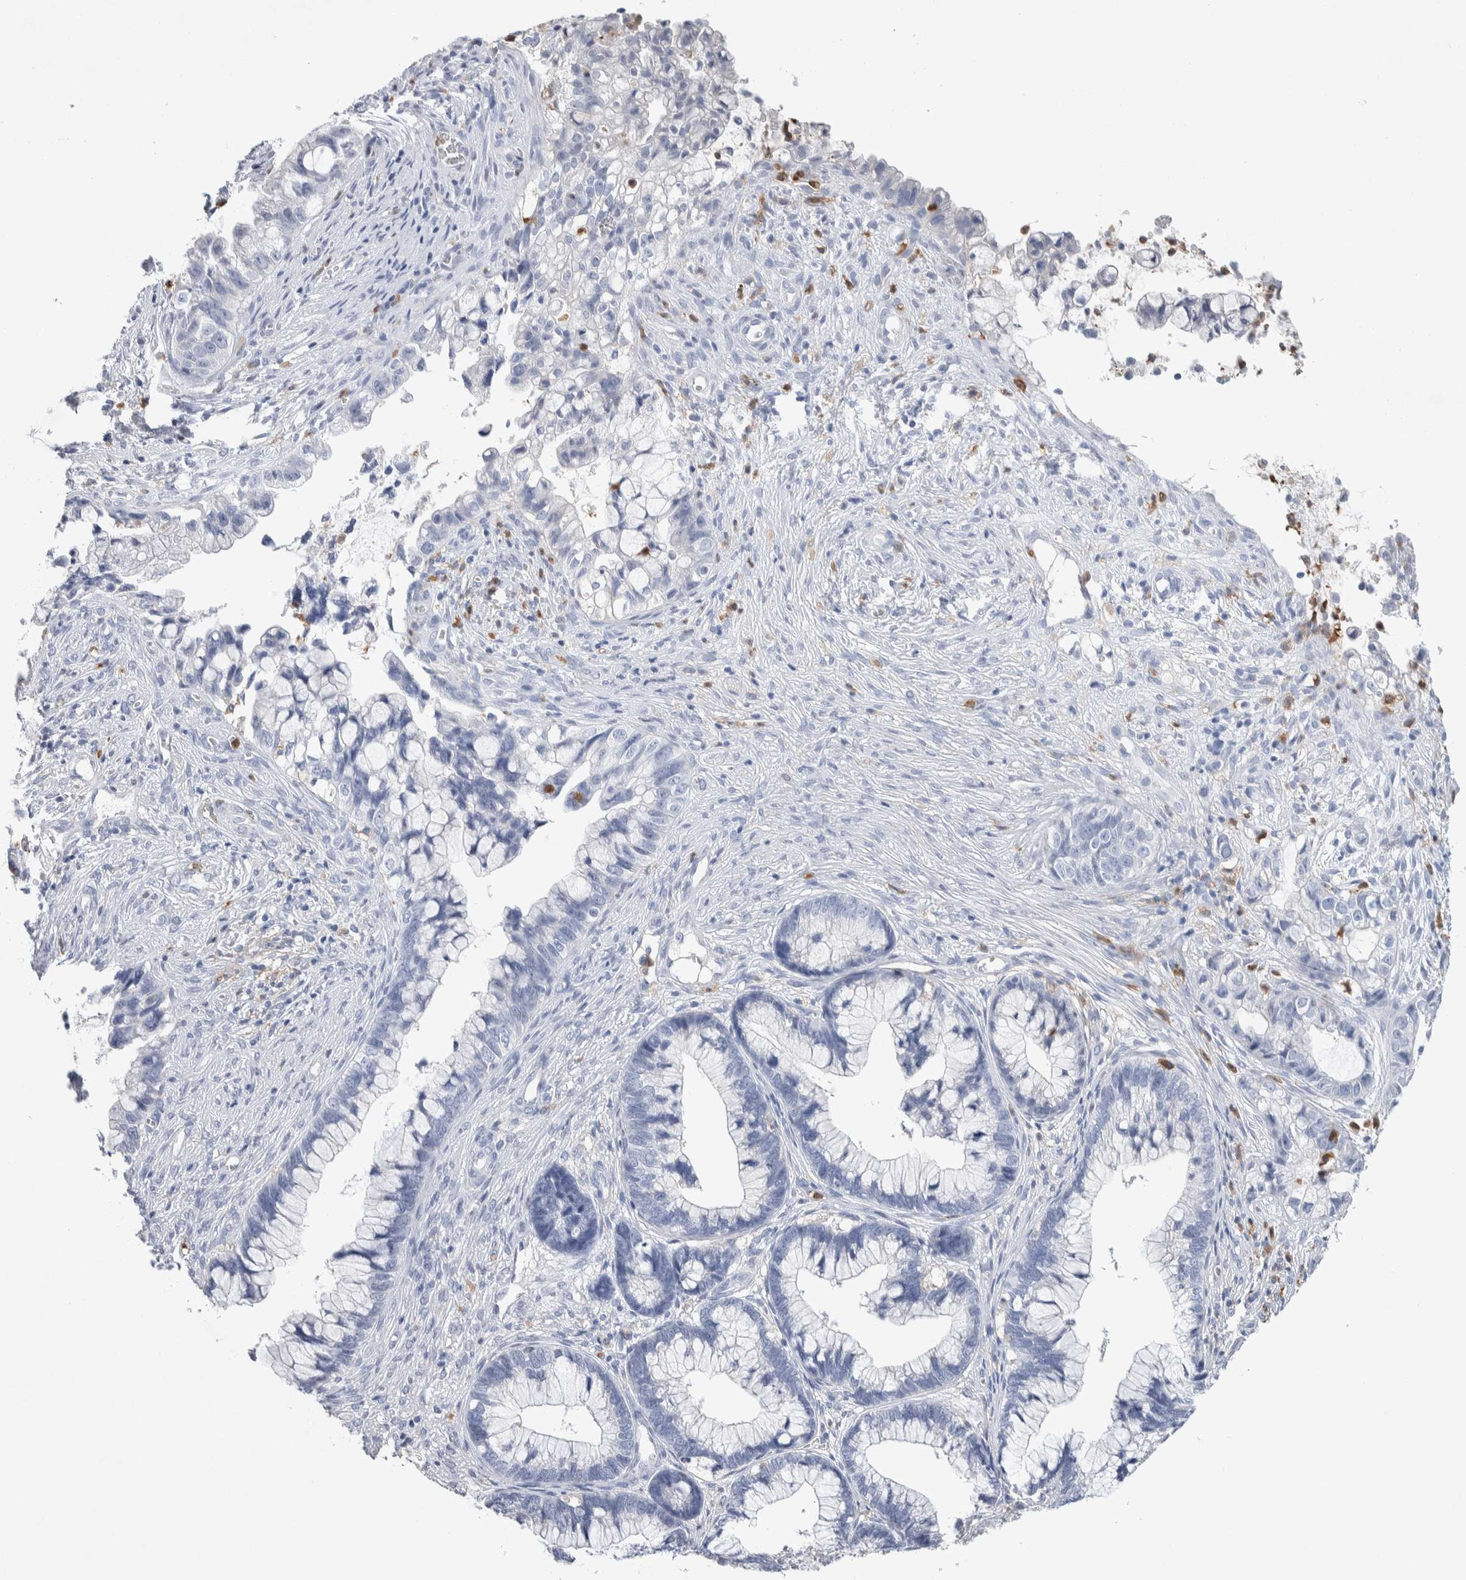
{"staining": {"intensity": "negative", "quantity": "none", "location": "none"}, "tissue": "cervical cancer", "cell_type": "Tumor cells", "image_type": "cancer", "snomed": [{"axis": "morphology", "description": "Adenocarcinoma, NOS"}, {"axis": "topography", "description": "Cervix"}], "caption": "Adenocarcinoma (cervical) was stained to show a protein in brown. There is no significant positivity in tumor cells.", "gene": "NCF2", "patient": {"sex": "female", "age": 44}}